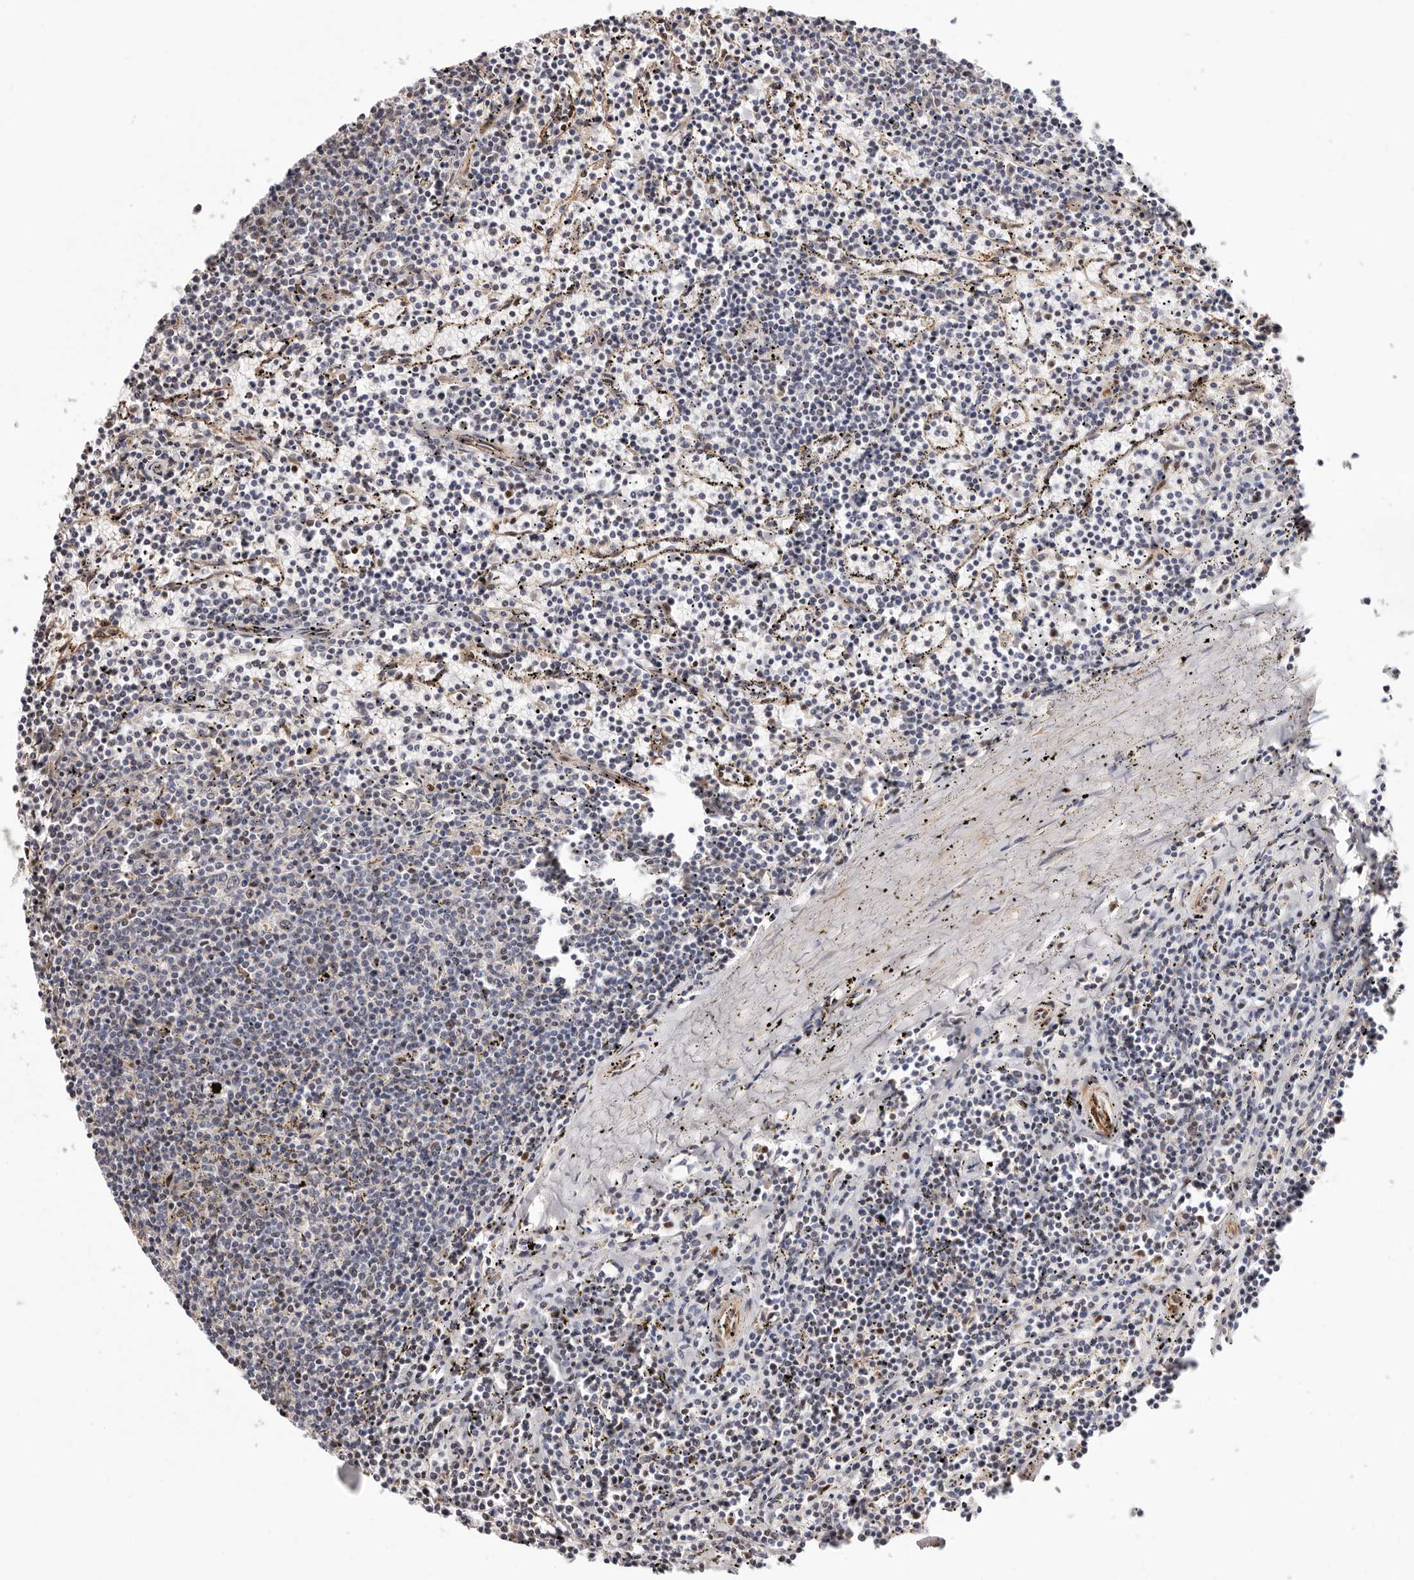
{"staining": {"intensity": "moderate", "quantity": "<25%", "location": "nuclear"}, "tissue": "lymphoma", "cell_type": "Tumor cells", "image_type": "cancer", "snomed": [{"axis": "morphology", "description": "Malignant lymphoma, non-Hodgkin's type, Low grade"}, {"axis": "topography", "description": "Spleen"}], "caption": "High-power microscopy captured an immunohistochemistry (IHC) micrograph of malignant lymphoma, non-Hodgkin's type (low-grade), revealing moderate nuclear staining in about <25% of tumor cells. The protein of interest is stained brown, and the nuclei are stained in blue (DAB IHC with brightfield microscopy, high magnification).", "gene": "EPHX3", "patient": {"sex": "female", "age": 50}}